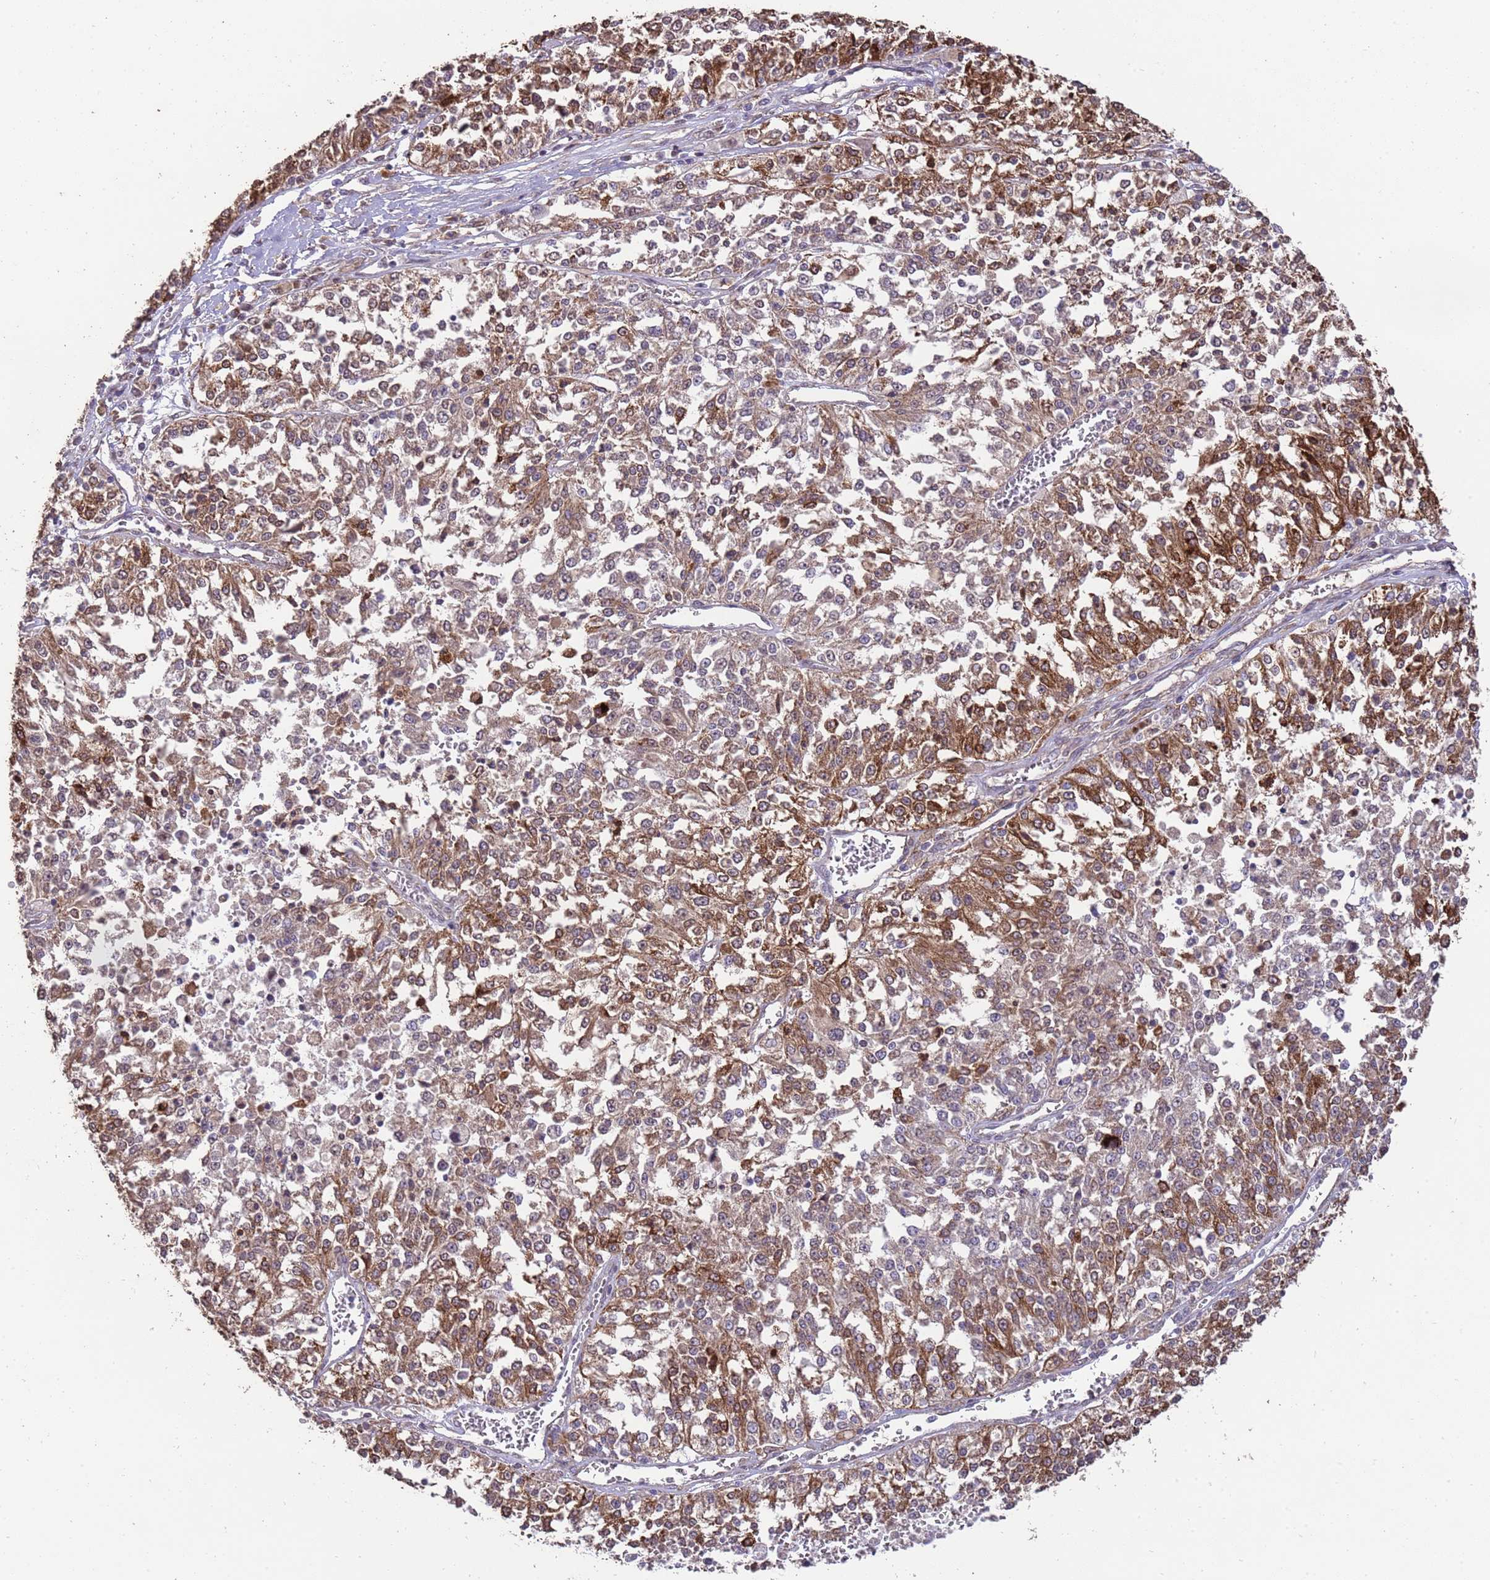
{"staining": {"intensity": "moderate", "quantity": ">75%", "location": "cytoplasmic/membranous"}, "tissue": "melanoma", "cell_type": "Tumor cells", "image_type": "cancer", "snomed": [{"axis": "morphology", "description": "Malignant melanoma, NOS"}, {"axis": "topography", "description": "Skin"}], "caption": "Protein expression analysis of human malignant melanoma reveals moderate cytoplasmic/membranous staining in approximately >75% of tumor cells. The staining was performed using DAB, with brown indicating positive protein expression. Nuclei are stained blue with hematoxylin.", "gene": "NPHP1", "patient": {"sex": "female", "age": 64}}